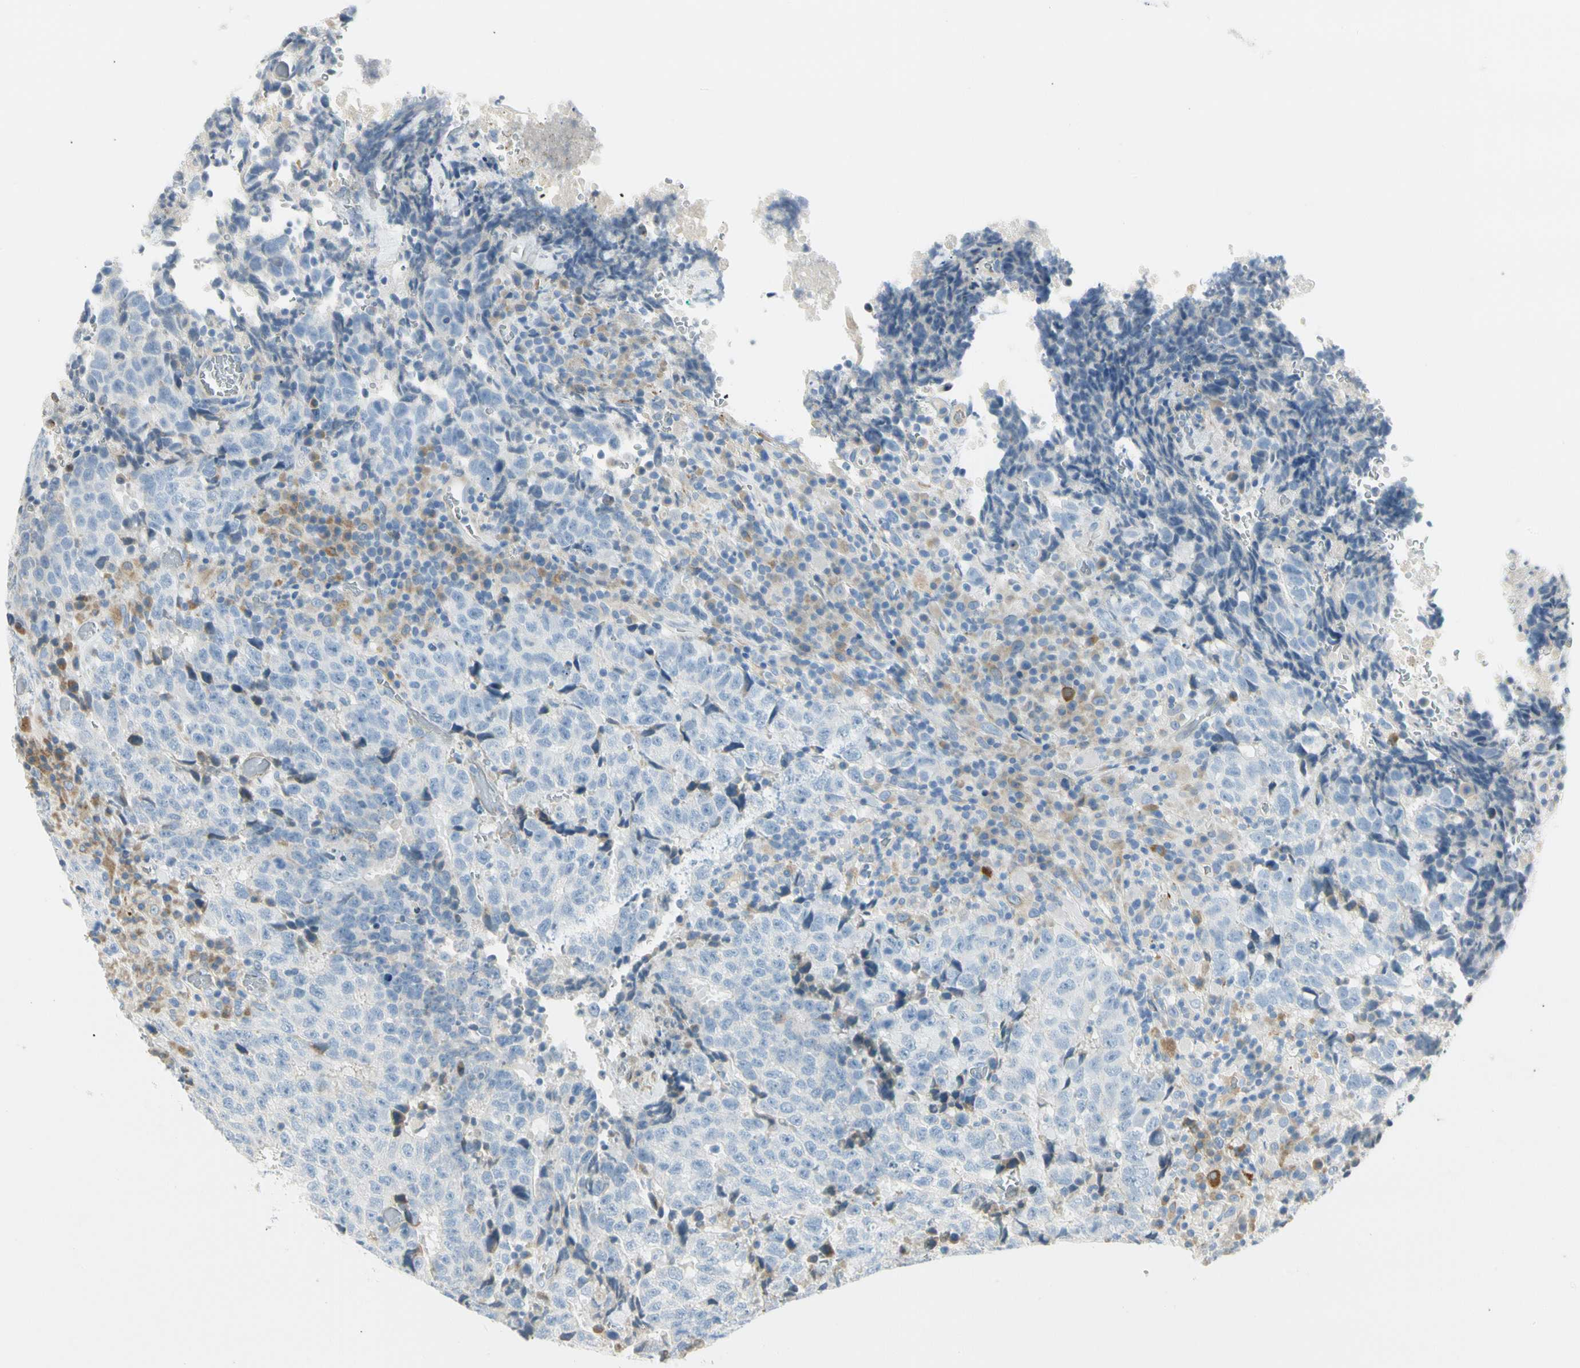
{"staining": {"intensity": "negative", "quantity": "none", "location": "none"}, "tissue": "testis cancer", "cell_type": "Tumor cells", "image_type": "cancer", "snomed": [{"axis": "morphology", "description": "Necrosis, NOS"}, {"axis": "morphology", "description": "Carcinoma, Embryonal, NOS"}, {"axis": "topography", "description": "Testis"}], "caption": "Testis embryonal carcinoma was stained to show a protein in brown. There is no significant expression in tumor cells.", "gene": "TNFSF11", "patient": {"sex": "male", "age": 19}}